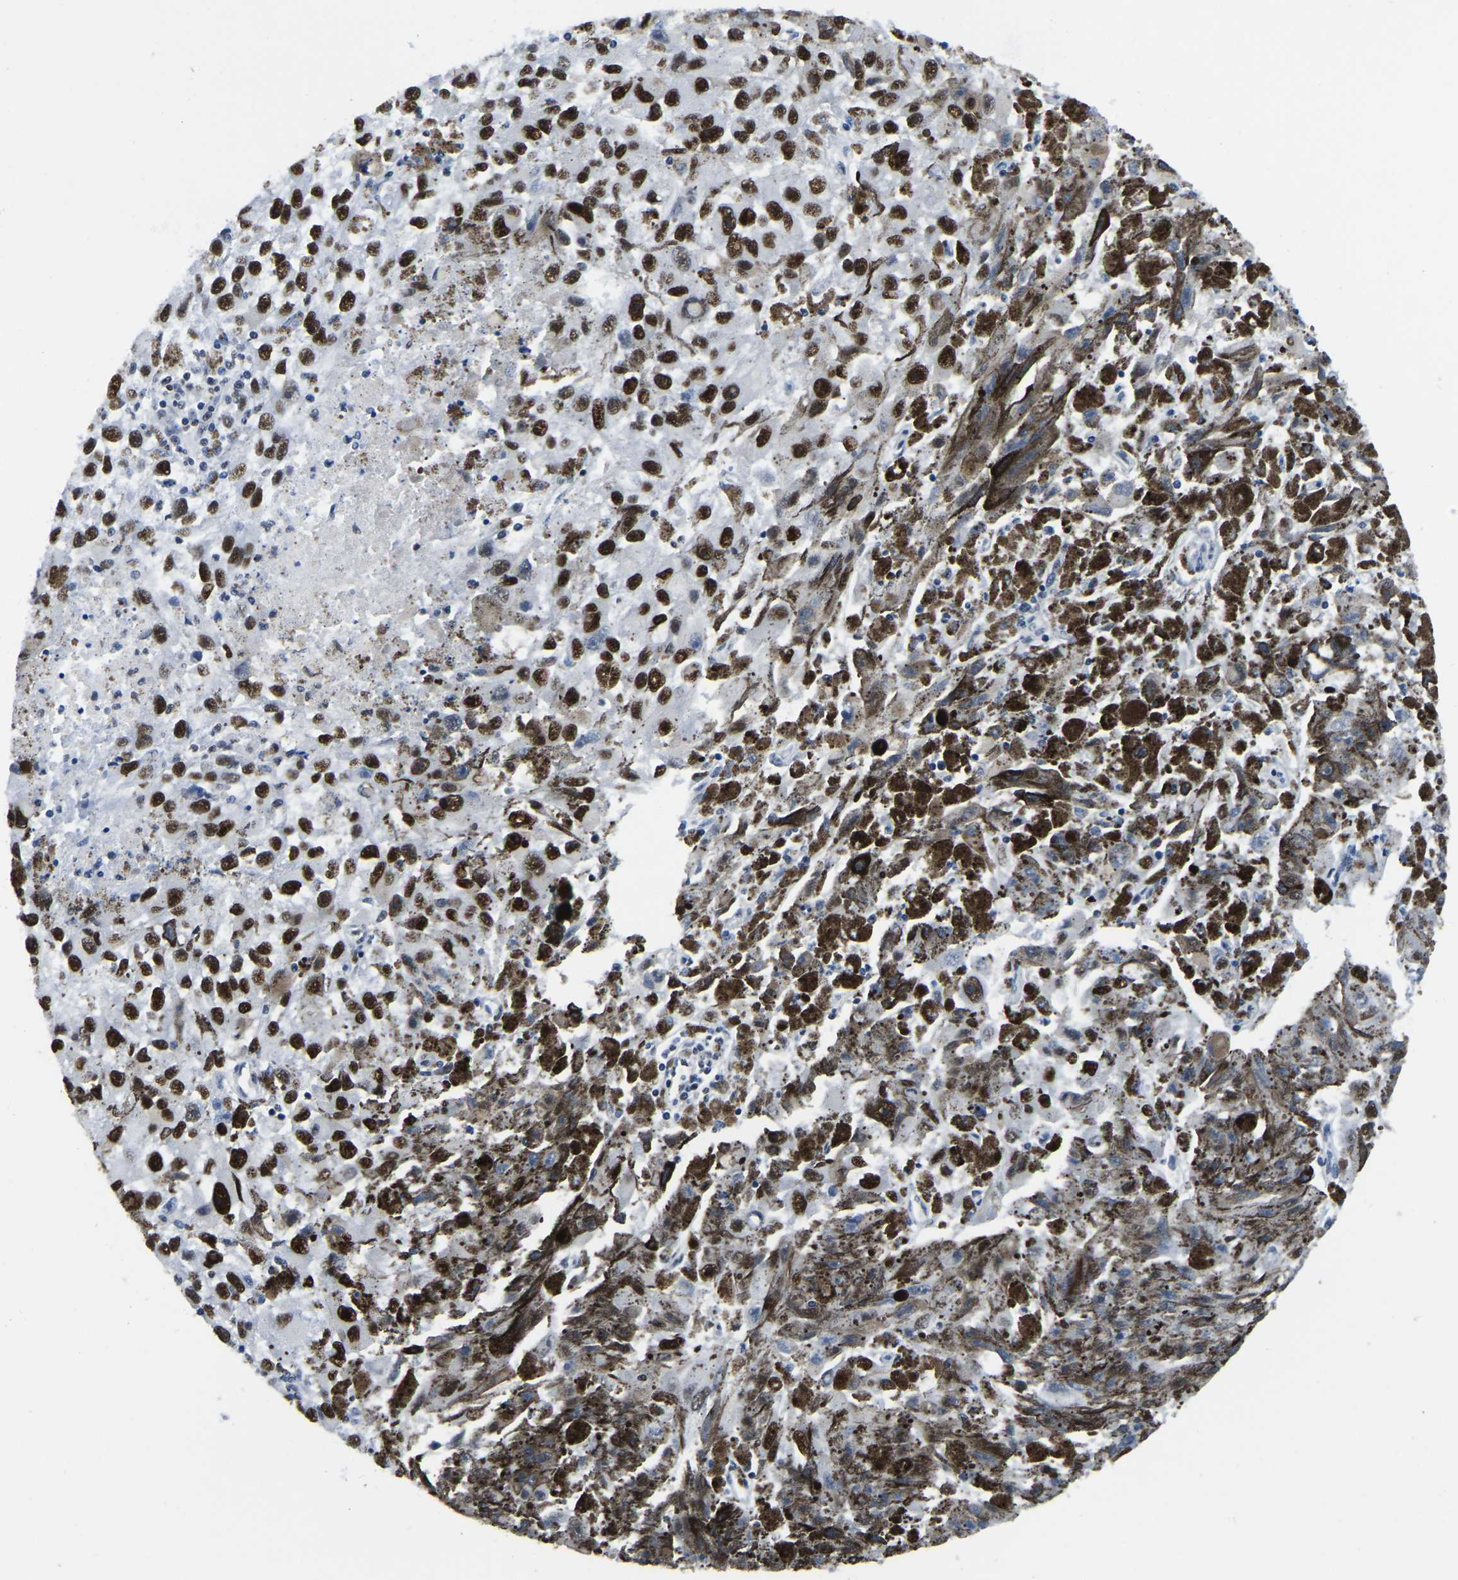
{"staining": {"intensity": "weak", "quantity": ">75%", "location": "cytoplasmic/membranous"}, "tissue": "melanoma", "cell_type": "Tumor cells", "image_type": "cancer", "snomed": [{"axis": "morphology", "description": "Malignant melanoma, NOS"}, {"axis": "topography", "description": "Skin"}], "caption": "Immunohistochemical staining of melanoma displays low levels of weak cytoplasmic/membranous protein expression in about >75% of tumor cells.", "gene": "UBA1", "patient": {"sex": "female", "age": 104}}